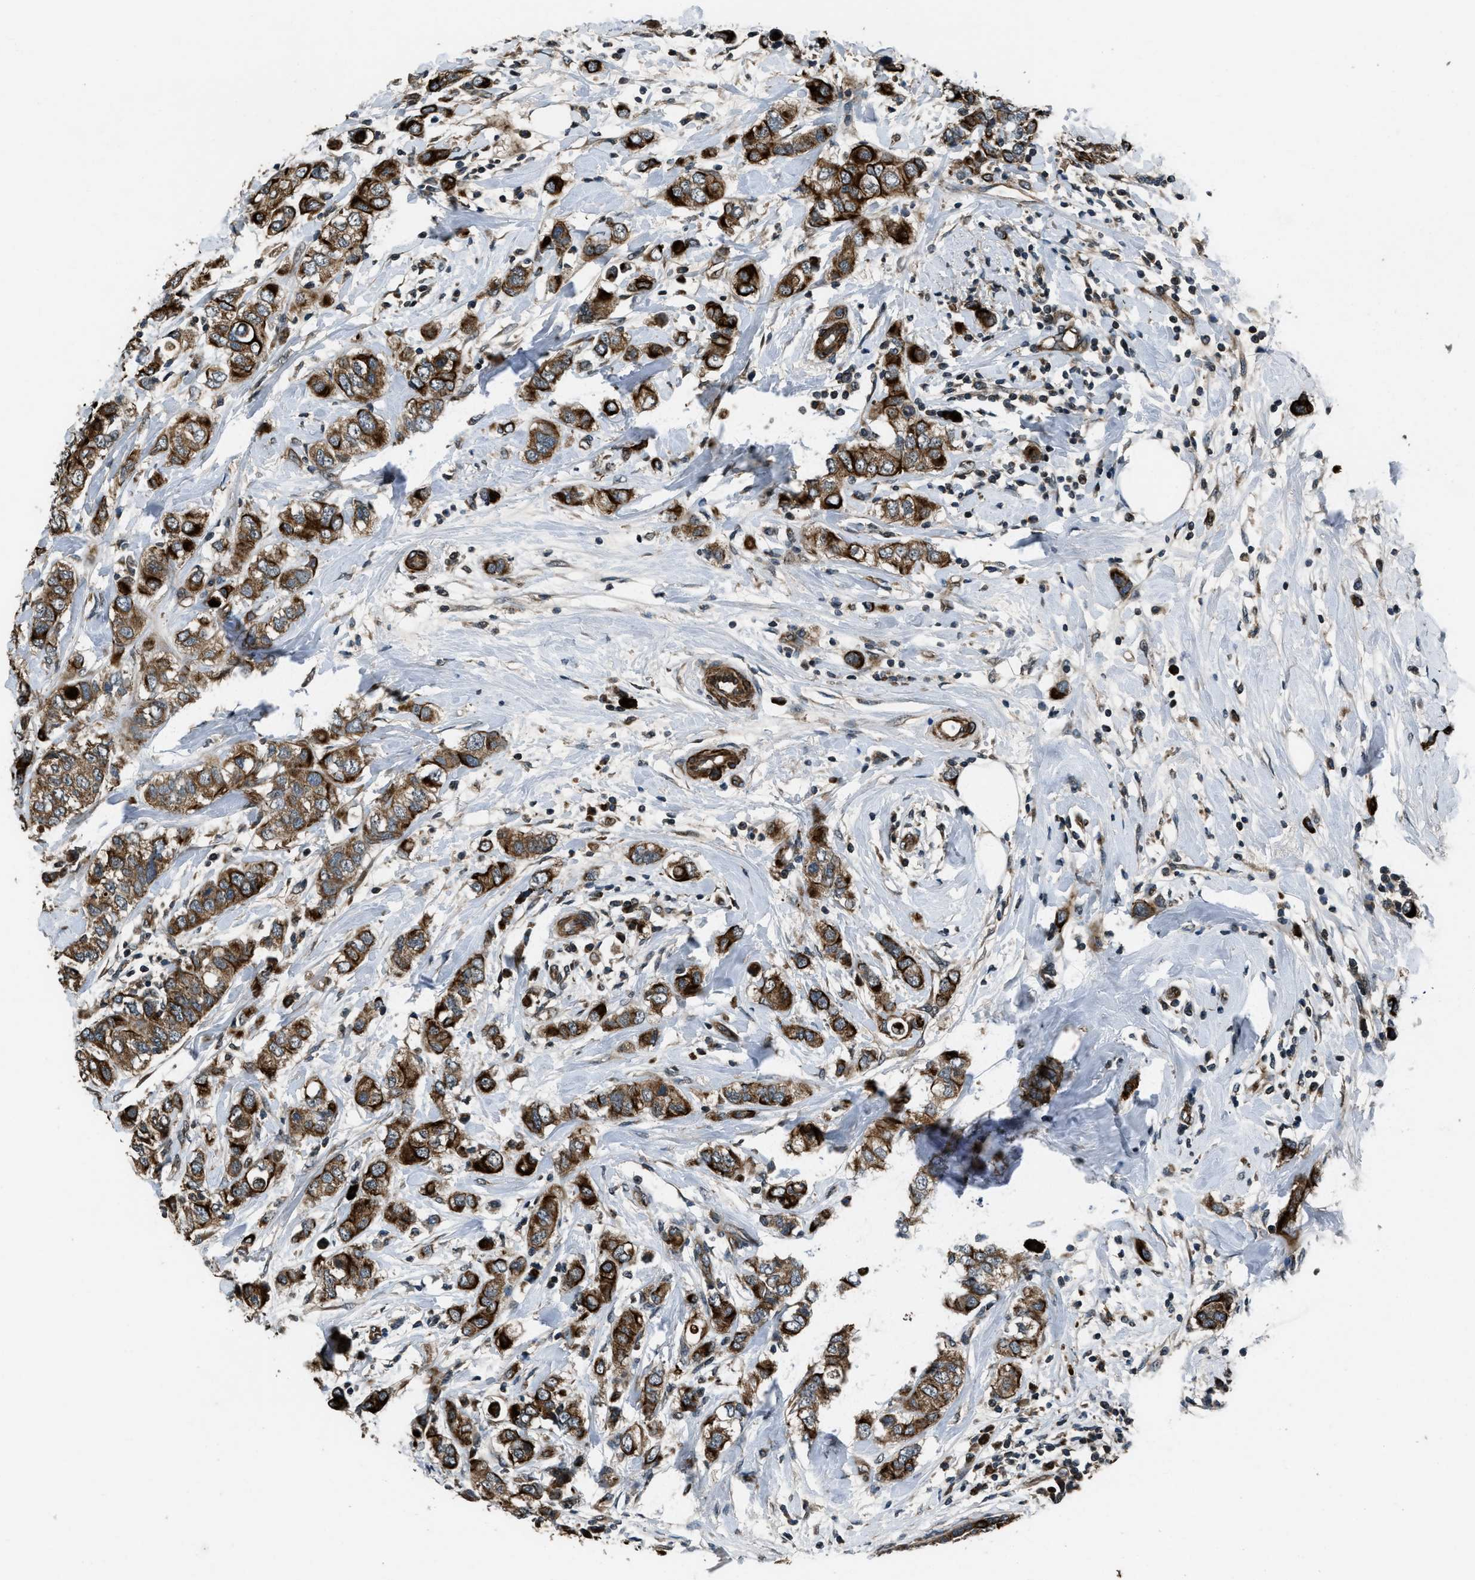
{"staining": {"intensity": "strong", "quantity": ">75%", "location": "cytoplasmic/membranous"}, "tissue": "breast cancer", "cell_type": "Tumor cells", "image_type": "cancer", "snomed": [{"axis": "morphology", "description": "Duct carcinoma"}, {"axis": "topography", "description": "Breast"}], "caption": "Immunohistochemistry (IHC) (DAB (3,3'-diaminobenzidine)) staining of breast cancer (infiltrating ductal carcinoma) exhibits strong cytoplasmic/membranous protein expression in about >75% of tumor cells.", "gene": "IRAK4", "patient": {"sex": "female", "age": 50}}